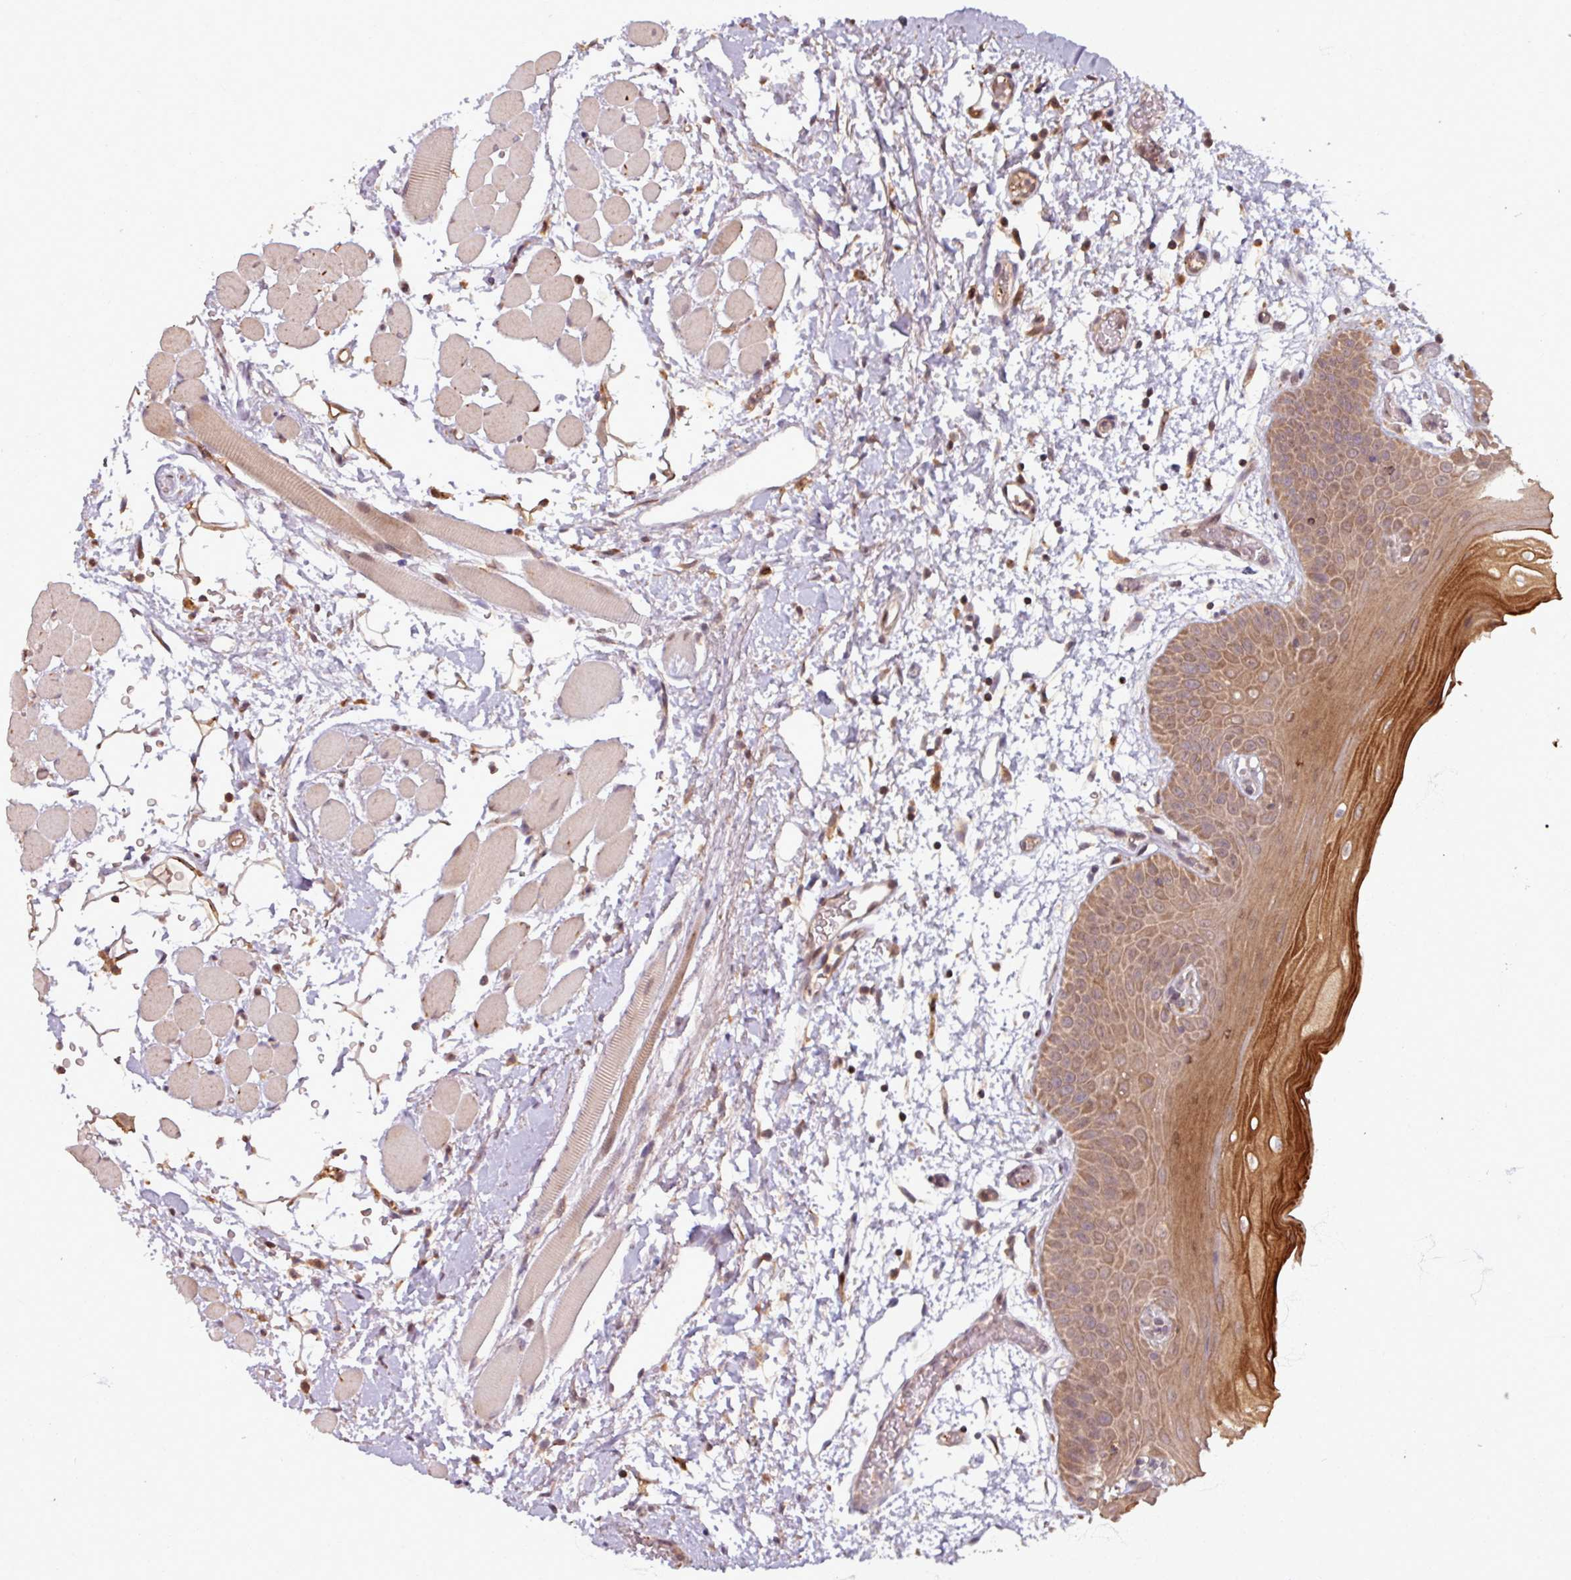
{"staining": {"intensity": "strong", "quantity": ">75%", "location": "cytoplasmic/membranous,nuclear"}, "tissue": "oral mucosa", "cell_type": "Squamous epithelial cells", "image_type": "normal", "snomed": [{"axis": "morphology", "description": "Normal tissue, NOS"}, {"axis": "topography", "description": "Oral tissue"}, {"axis": "topography", "description": "Tounge, NOS"}], "caption": "Unremarkable oral mucosa reveals strong cytoplasmic/membranous,nuclear expression in about >75% of squamous epithelial cells, visualized by immunohistochemistry.", "gene": "OR6B1", "patient": {"sex": "female", "age": 59}}